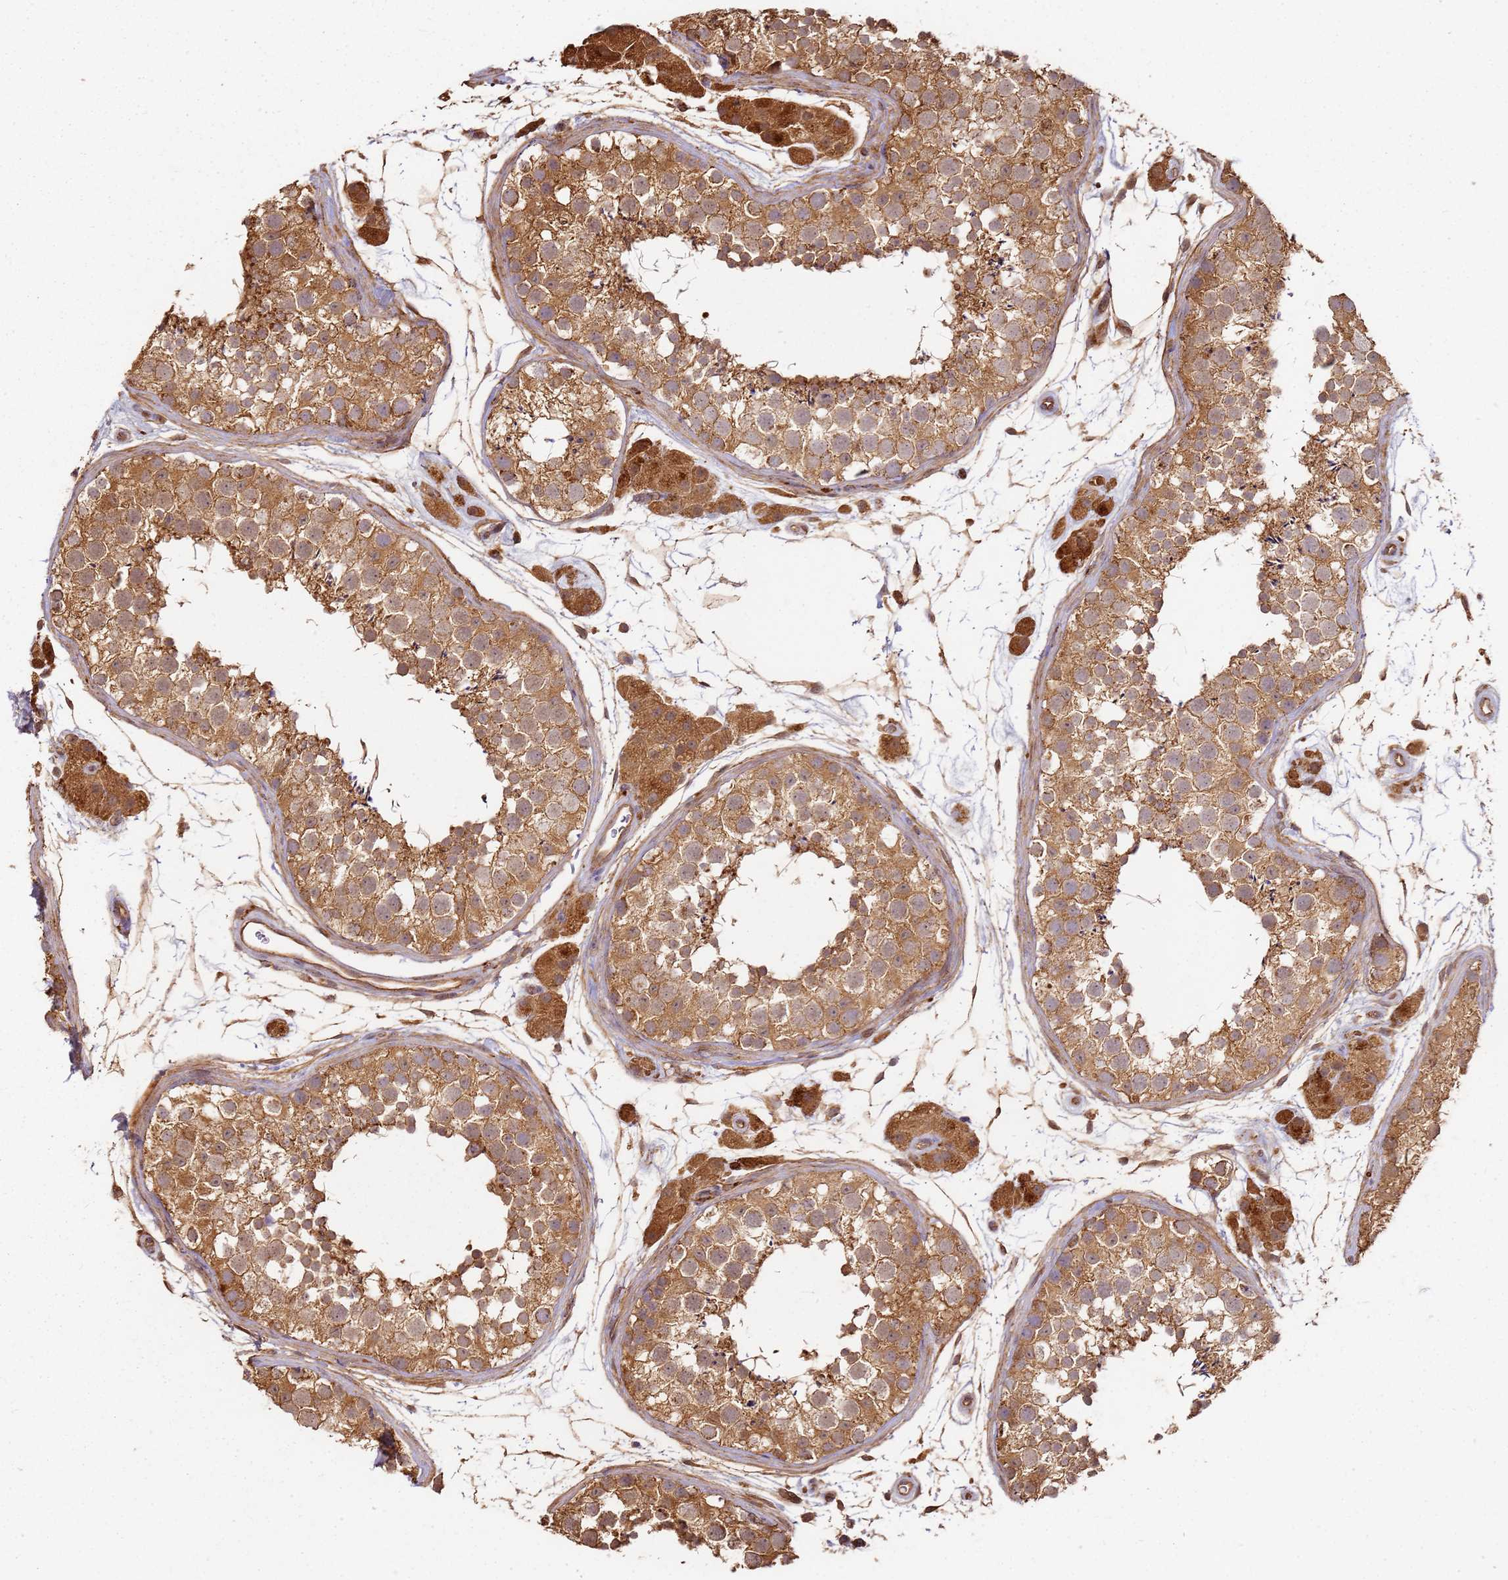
{"staining": {"intensity": "moderate", "quantity": ">75%", "location": "cytoplasmic/membranous"}, "tissue": "testis", "cell_type": "Cells in seminiferous ducts", "image_type": "normal", "snomed": [{"axis": "morphology", "description": "Normal tissue, NOS"}, {"axis": "topography", "description": "Testis"}], "caption": "This histopathology image exhibits normal testis stained with immunohistochemistry to label a protein in brown. The cytoplasmic/membranous of cells in seminiferous ducts show moderate positivity for the protein. Nuclei are counter-stained blue.", "gene": "SCGB2B2", "patient": {"sex": "male", "age": 41}}